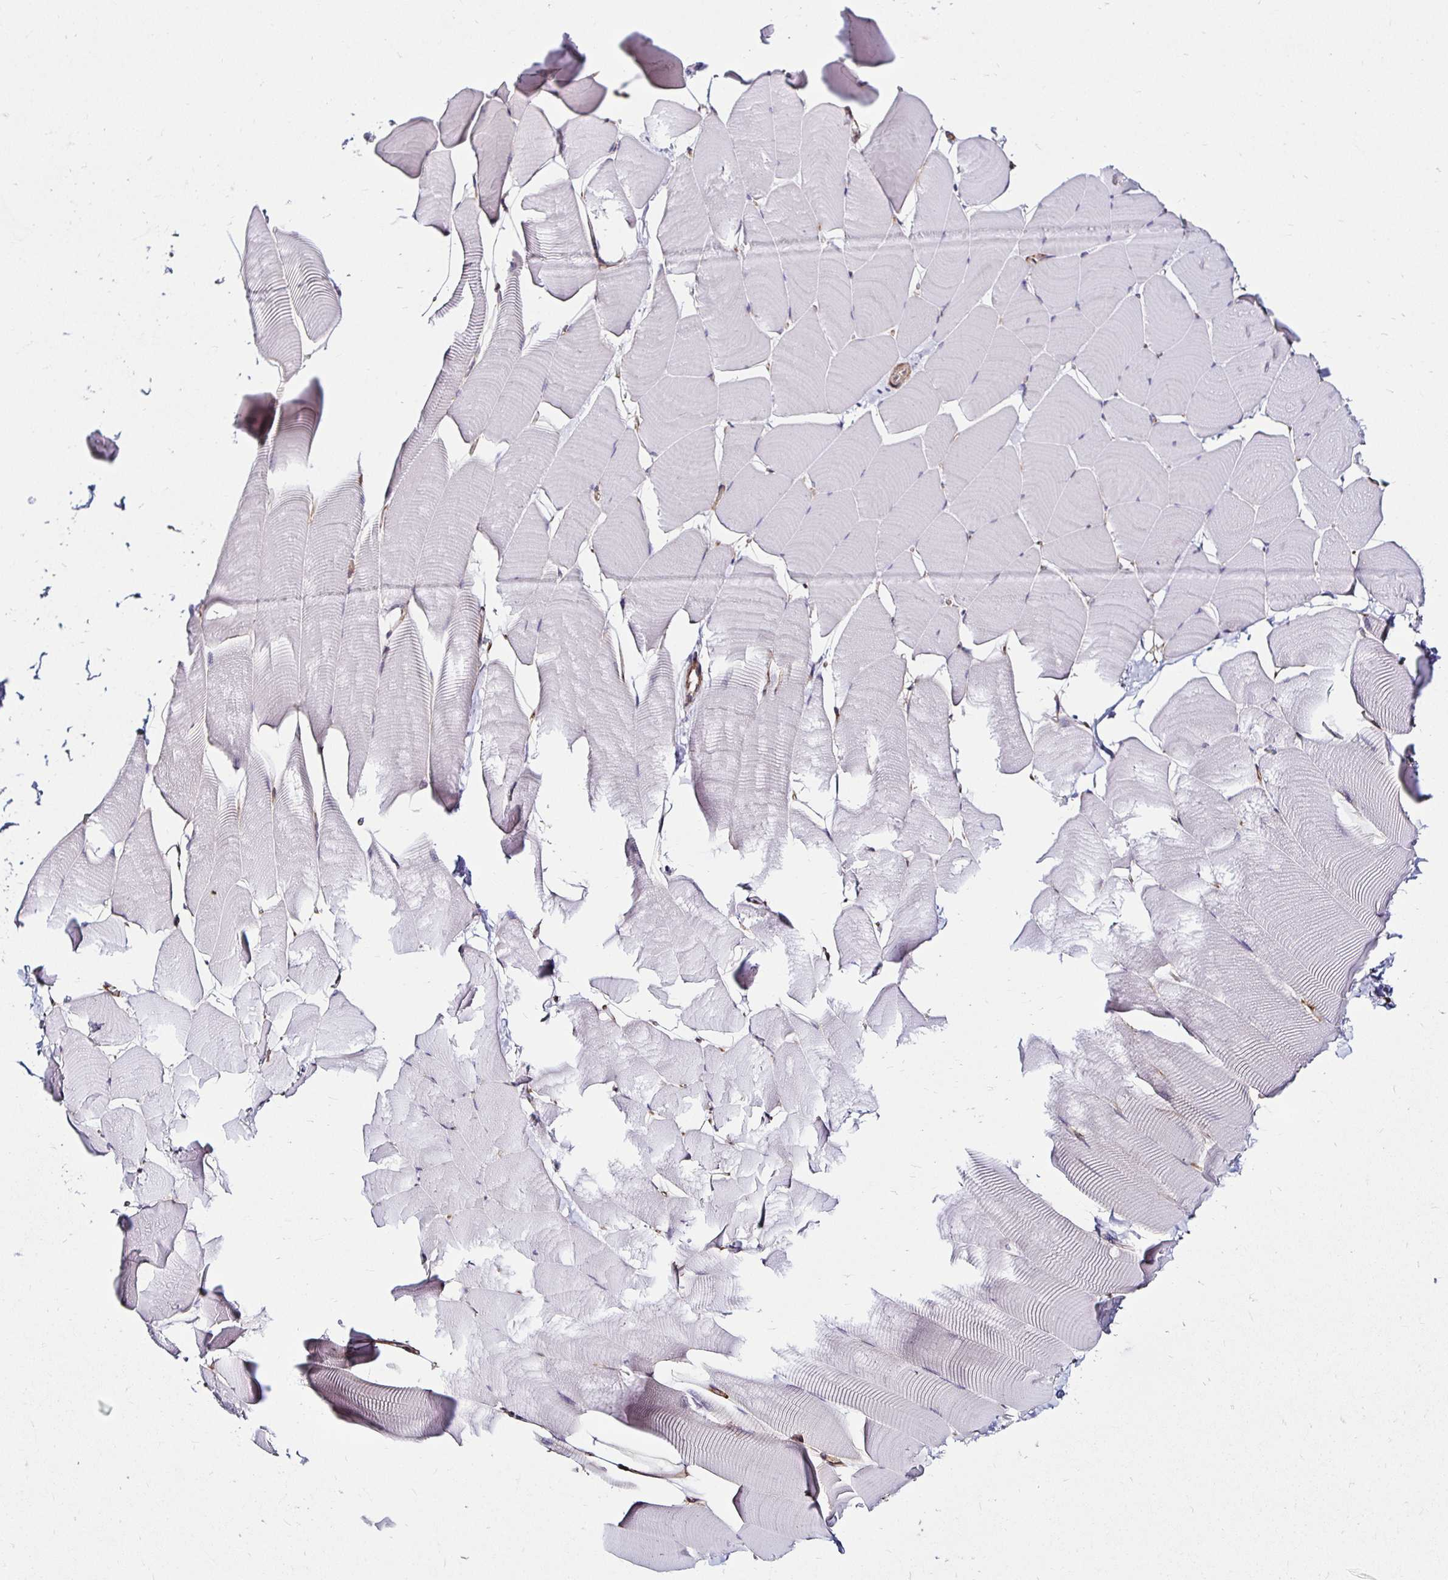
{"staining": {"intensity": "negative", "quantity": "none", "location": "none"}, "tissue": "skeletal muscle", "cell_type": "Myocytes", "image_type": "normal", "snomed": [{"axis": "morphology", "description": "Normal tissue, NOS"}, {"axis": "topography", "description": "Skeletal muscle"}], "caption": "The micrograph exhibits no significant staining in myocytes of skeletal muscle. (DAB immunohistochemistry (IHC) visualized using brightfield microscopy, high magnification).", "gene": "ITGB1", "patient": {"sex": "male", "age": 25}}